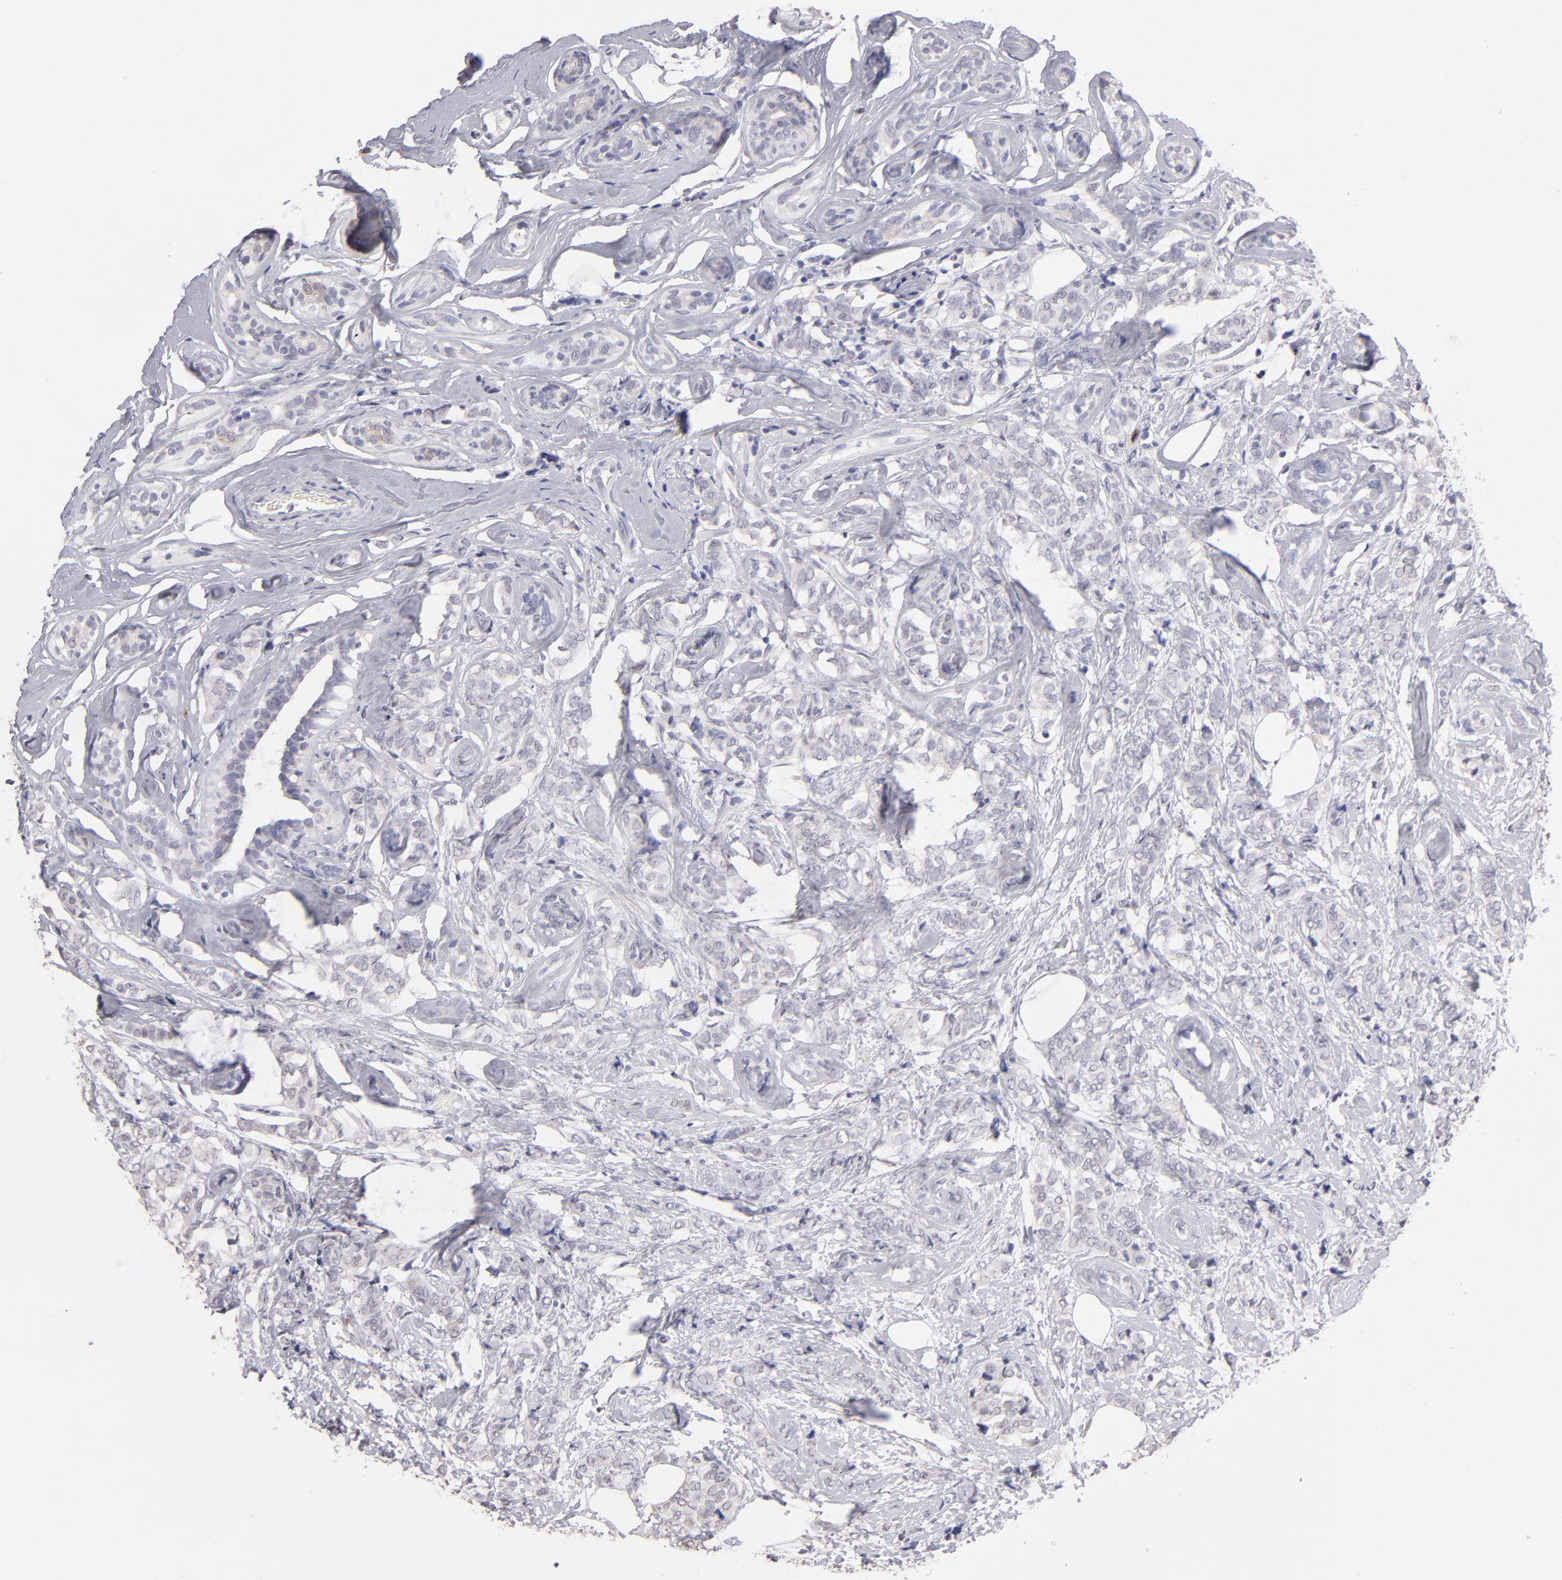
{"staining": {"intensity": "negative", "quantity": "none", "location": "none"}, "tissue": "breast cancer", "cell_type": "Tumor cells", "image_type": "cancer", "snomed": [{"axis": "morphology", "description": "Lobular carcinoma"}, {"axis": "topography", "description": "Breast"}], "caption": "The micrograph displays no significant staining in tumor cells of breast lobular carcinoma.", "gene": "MGAM", "patient": {"sex": "female", "age": 60}}